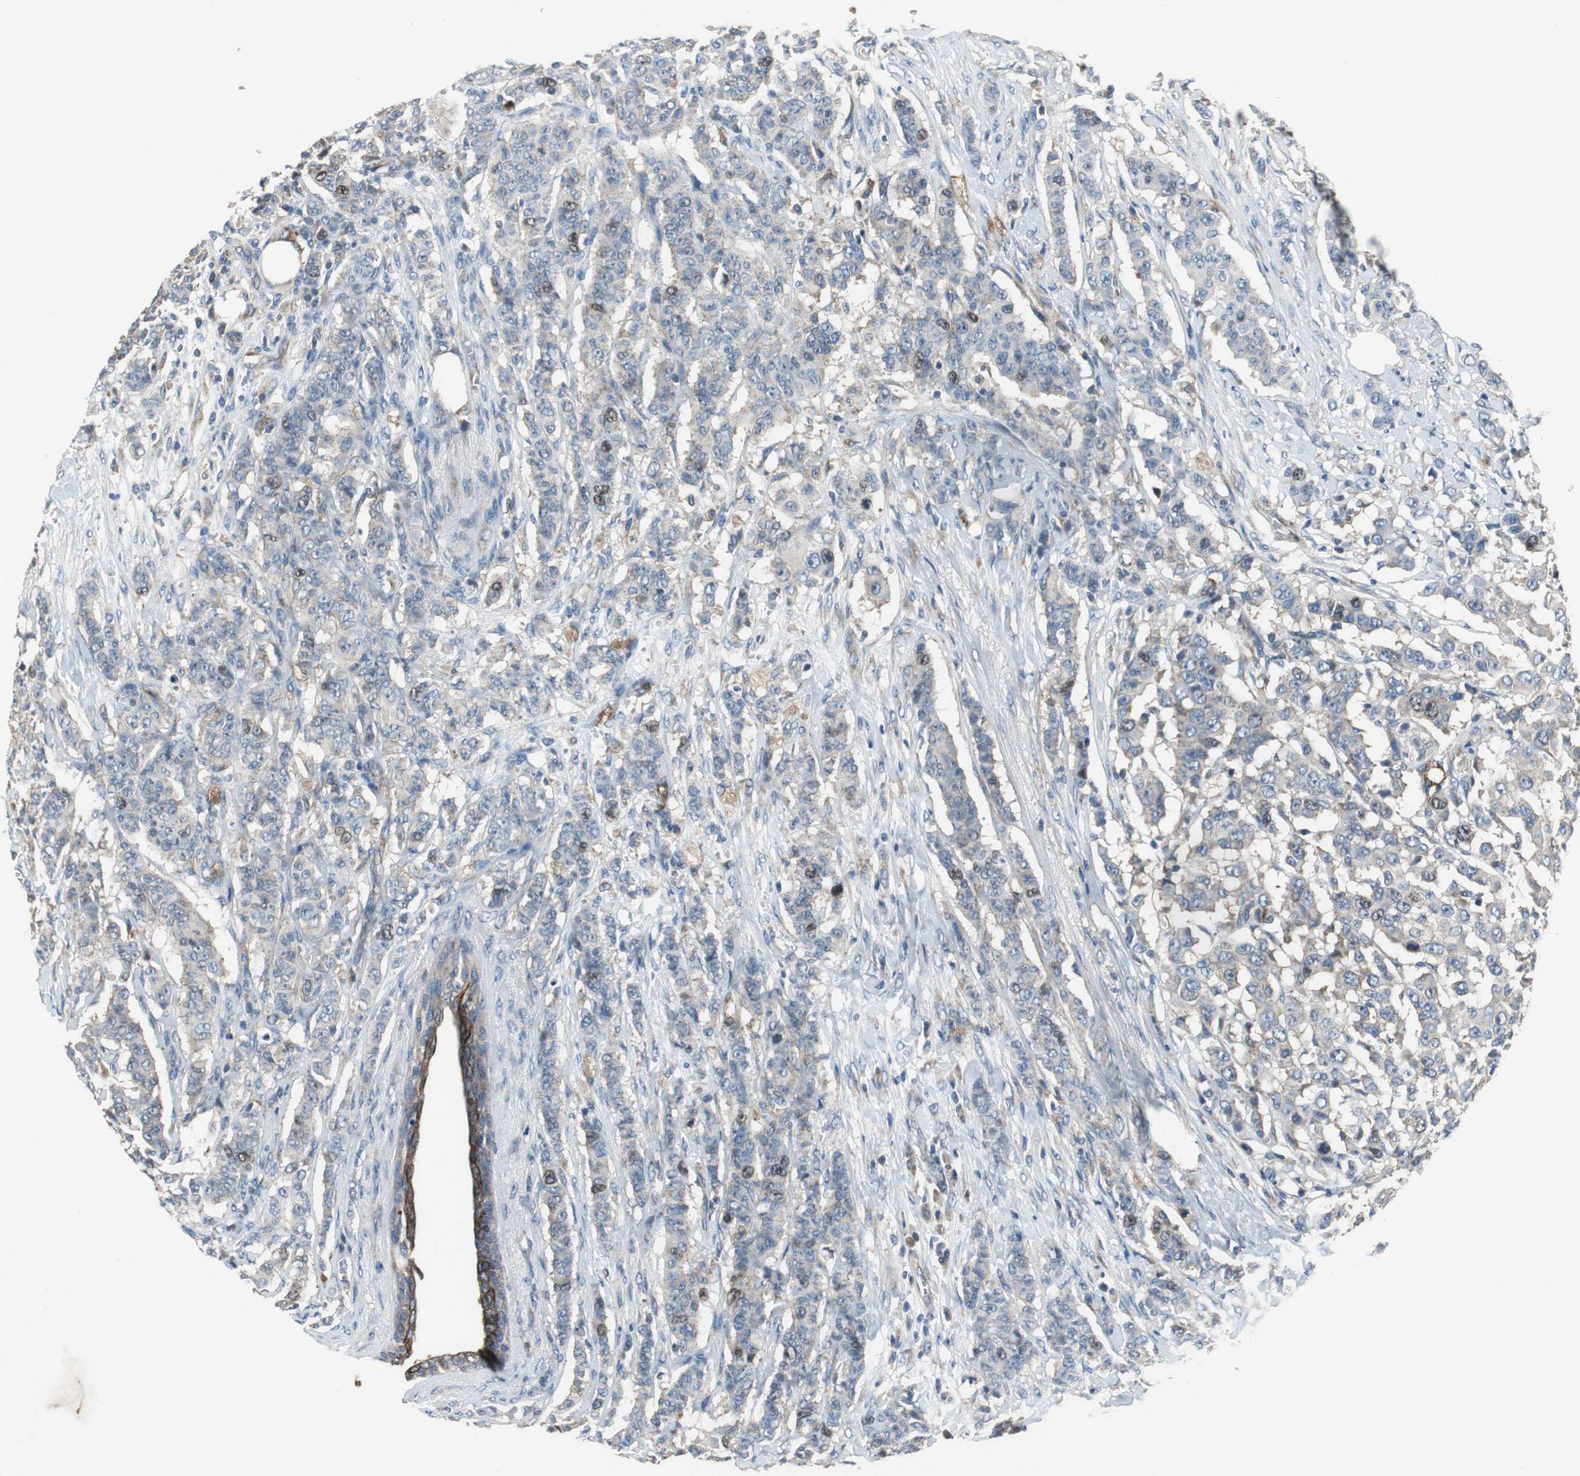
{"staining": {"intensity": "moderate", "quantity": "<25%", "location": "cytoplasmic/membranous,nuclear"}, "tissue": "breast cancer", "cell_type": "Tumor cells", "image_type": "cancer", "snomed": [{"axis": "morphology", "description": "Duct carcinoma"}, {"axis": "topography", "description": "Breast"}], "caption": "IHC of human invasive ductal carcinoma (breast) exhibits low levels of moderate cytoplasmic/membranous and nuclear expression in approximately <25% of tumor cells.", "gene": "PI4KB", "patient": {"sex": "female", "age": 40}}